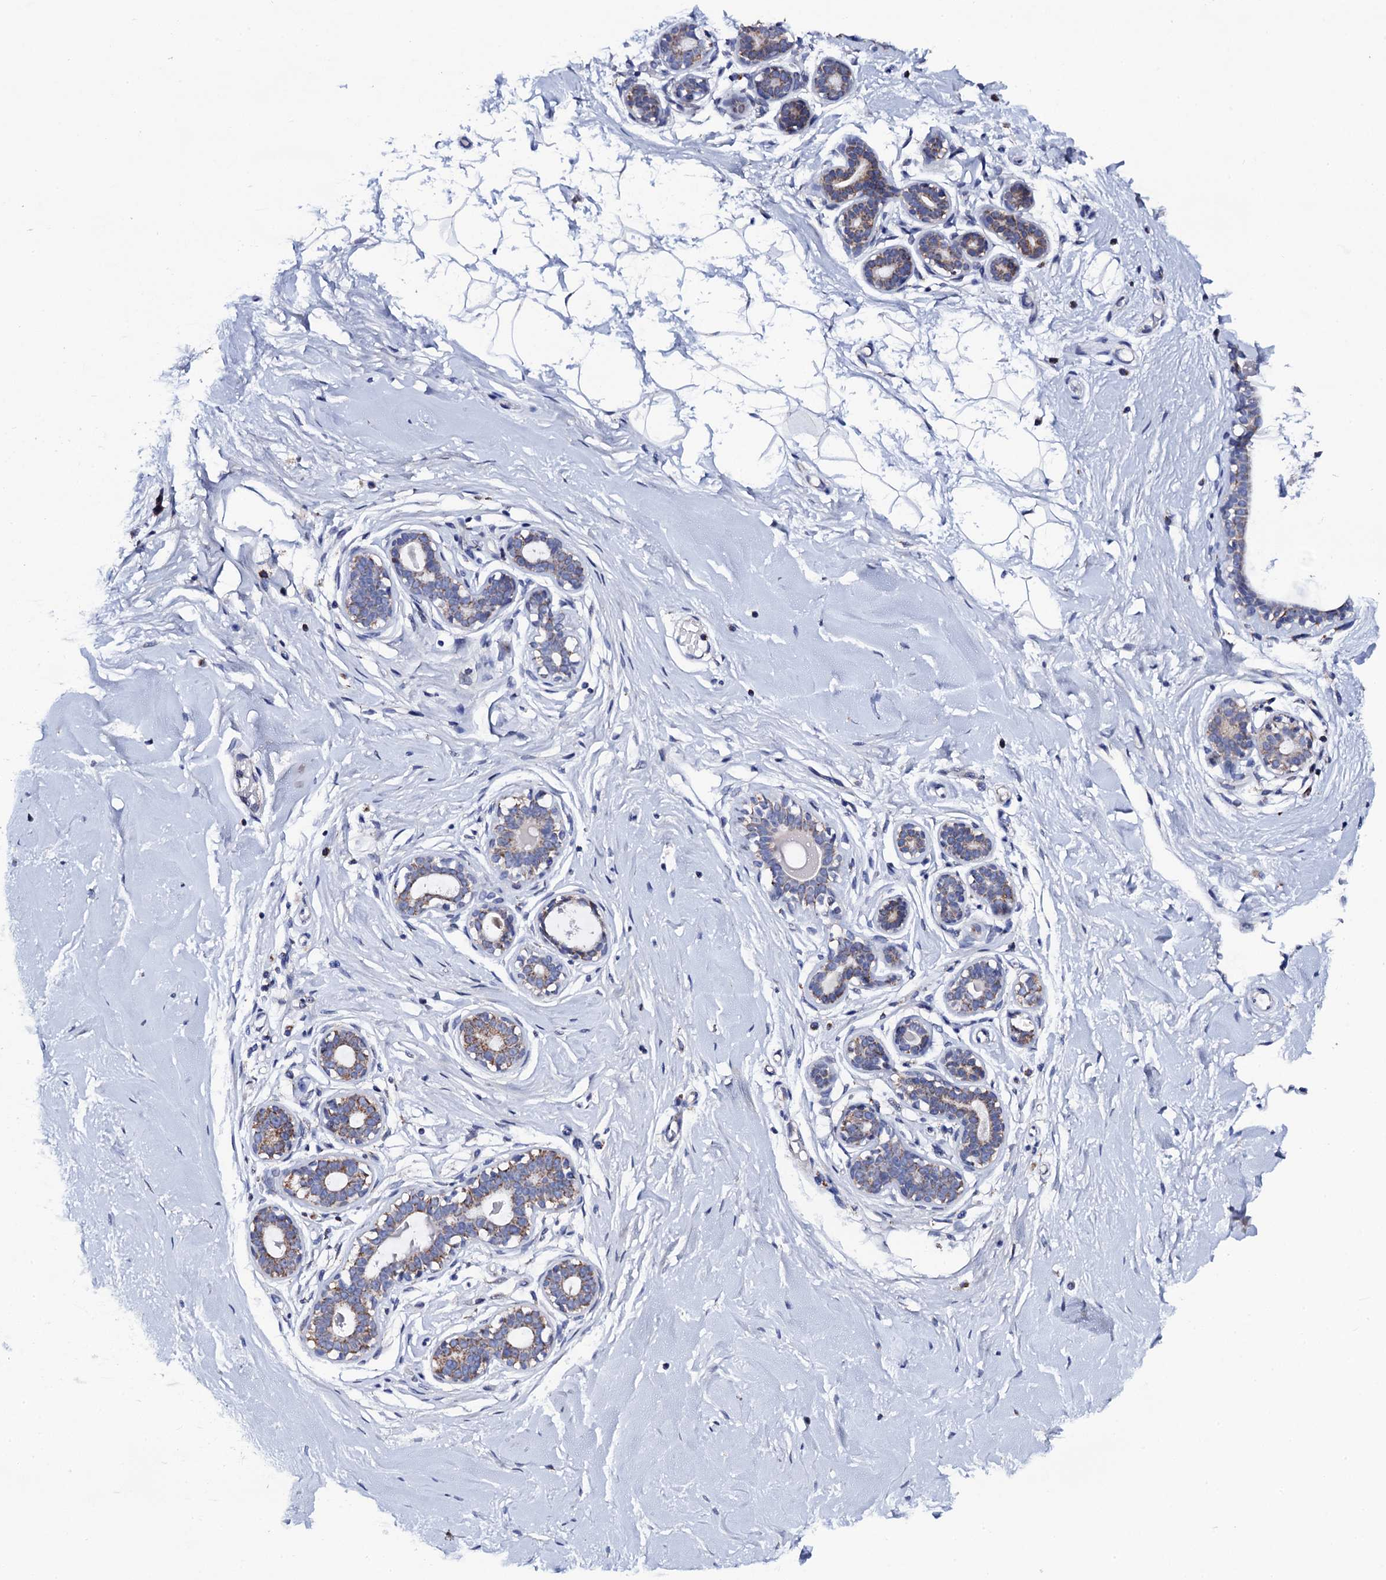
{"staining": {"intensity": "negative", "quantity": "none", "location": "none"}, "tissue": "breast", "cell_type": "Adipocytes", "image_type": "normal", "snomed": [{"axis": "morphology", "description": "Normal tissue, NOS"}, {"axis": "morphology", "description": "Adenoma, NOS"}, {"axis": "topography", "description": "Breast"}], "caption": "Human breast stained for a protein using immunohistochemistry (IHC) displays no positivity in adipocytes.", "gene": "PTCD3", "patient": {"sex": "female", "age": 23}}